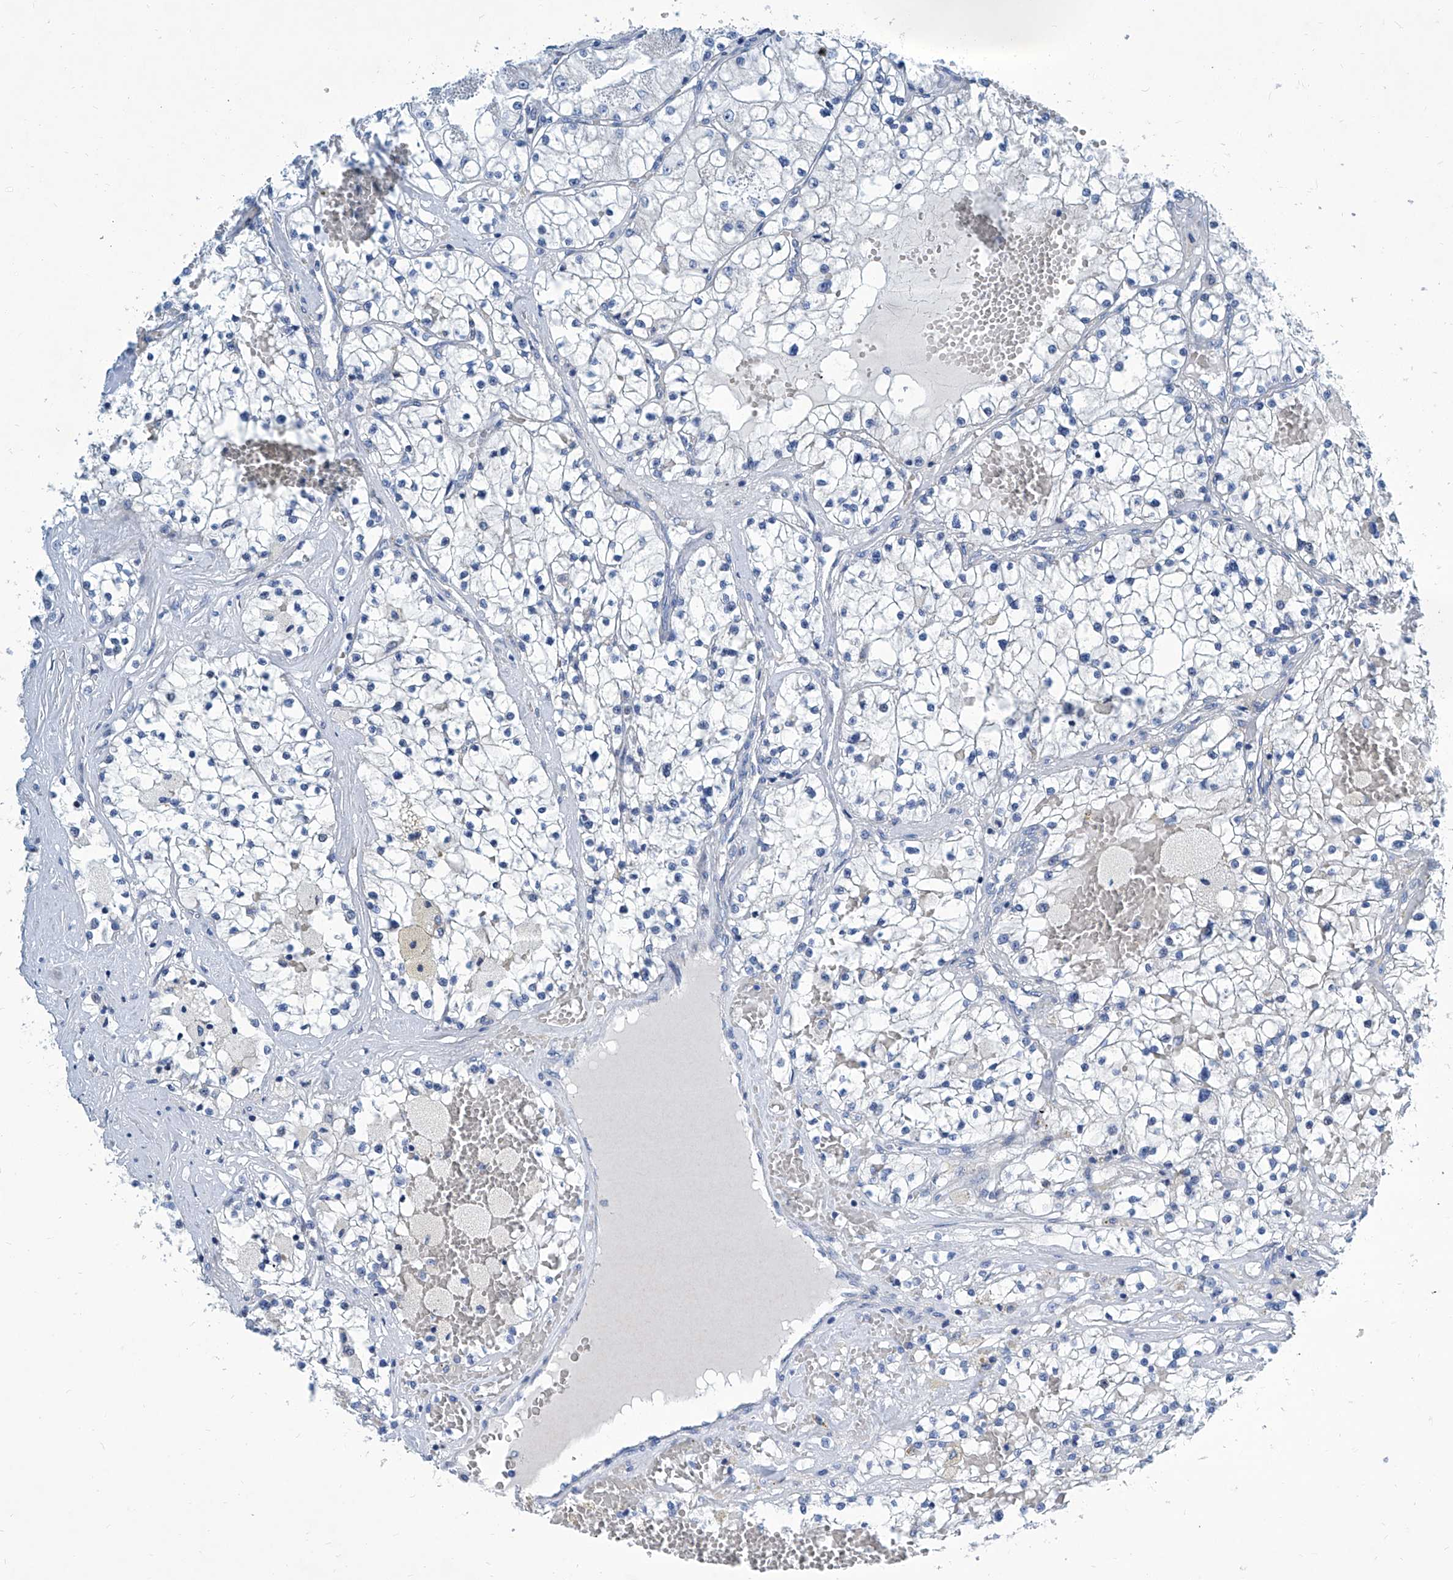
{"staining": {"intensity": "negative", "quantity": "none", "location": "none"}, "tissue": "renal cancer", "cell_type": "Tumor cells", "image_type": "cancer", "snomed": [{"axis": "morphology", "description": "Normal tissue, NOS"}, {"axis": "morphology", "description": "Adenocarcinoma, NOS"}, {"axis": "topography", "description": "Kidney"}], "caption": "This is a photomicrograph of immunohistochemistry (IHC) staining of renal adenocarcinoma, which shows no staining in tumor cells.", "gene": "ZNF519", "patient": {"sex": "male", "age": 68}}